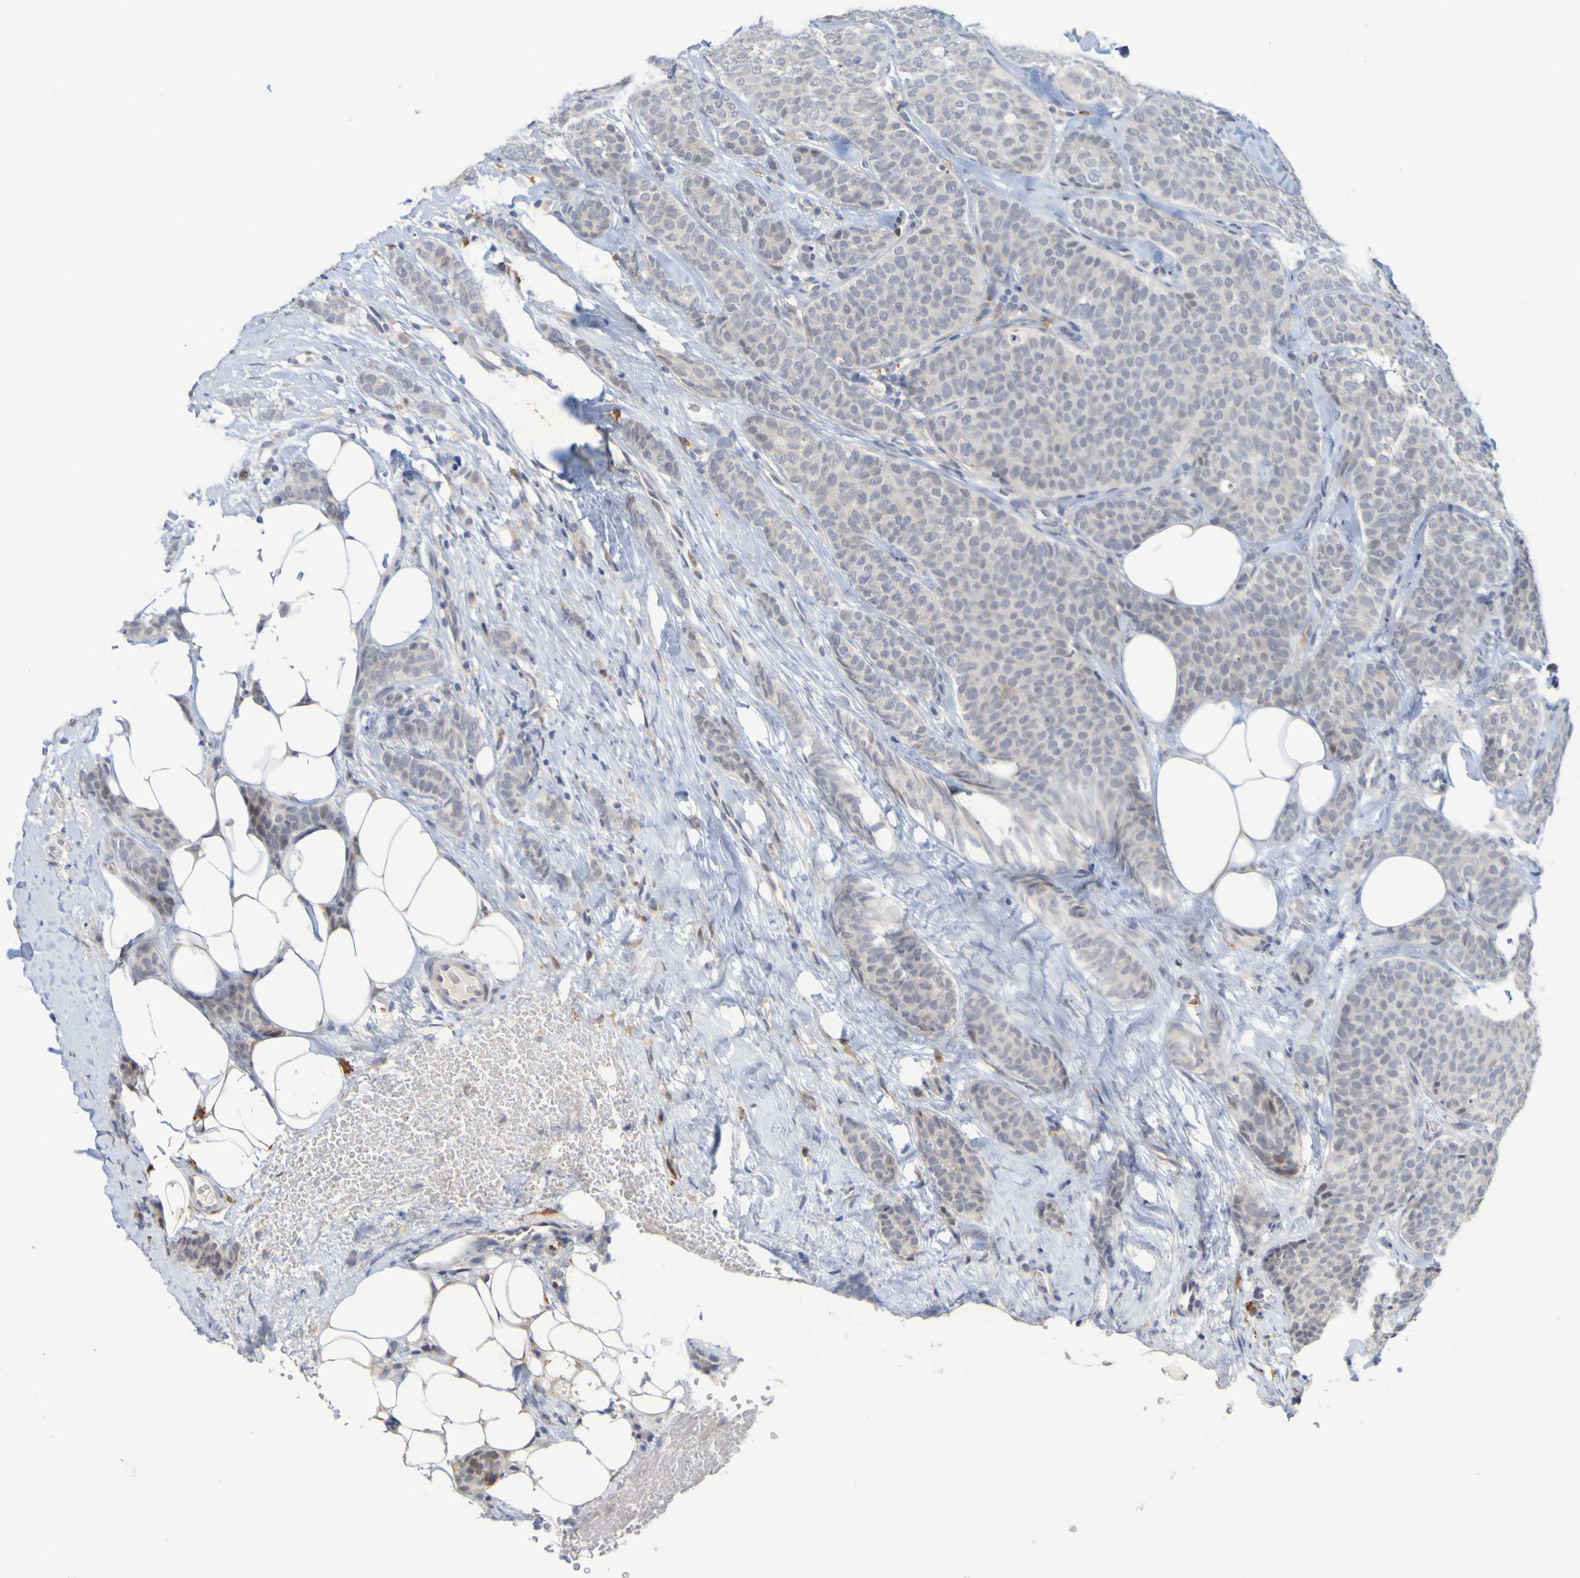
{"staining": {"intensity": "weak", "quantity": ">75%", "location": "cytoplasmic/membranous"}, "tissue": "breast cancer", "cell_type": "Tumor cells", "image_type": "cancer", "snomed": [{"axis": "morphology", "description": "Lobular carcinoma"}, {"axis": "topography", "description": "Skin"}, {"axis": "topography", "description": "Breast"}], "caption": "The photomicrograph shows a brown stain indicating the presence of a protein in the cytoplasmic/membranous of tumor cells in breast cancer.", "gene": "LILRB5", "patient": {"sex": "female", "age": 46}}